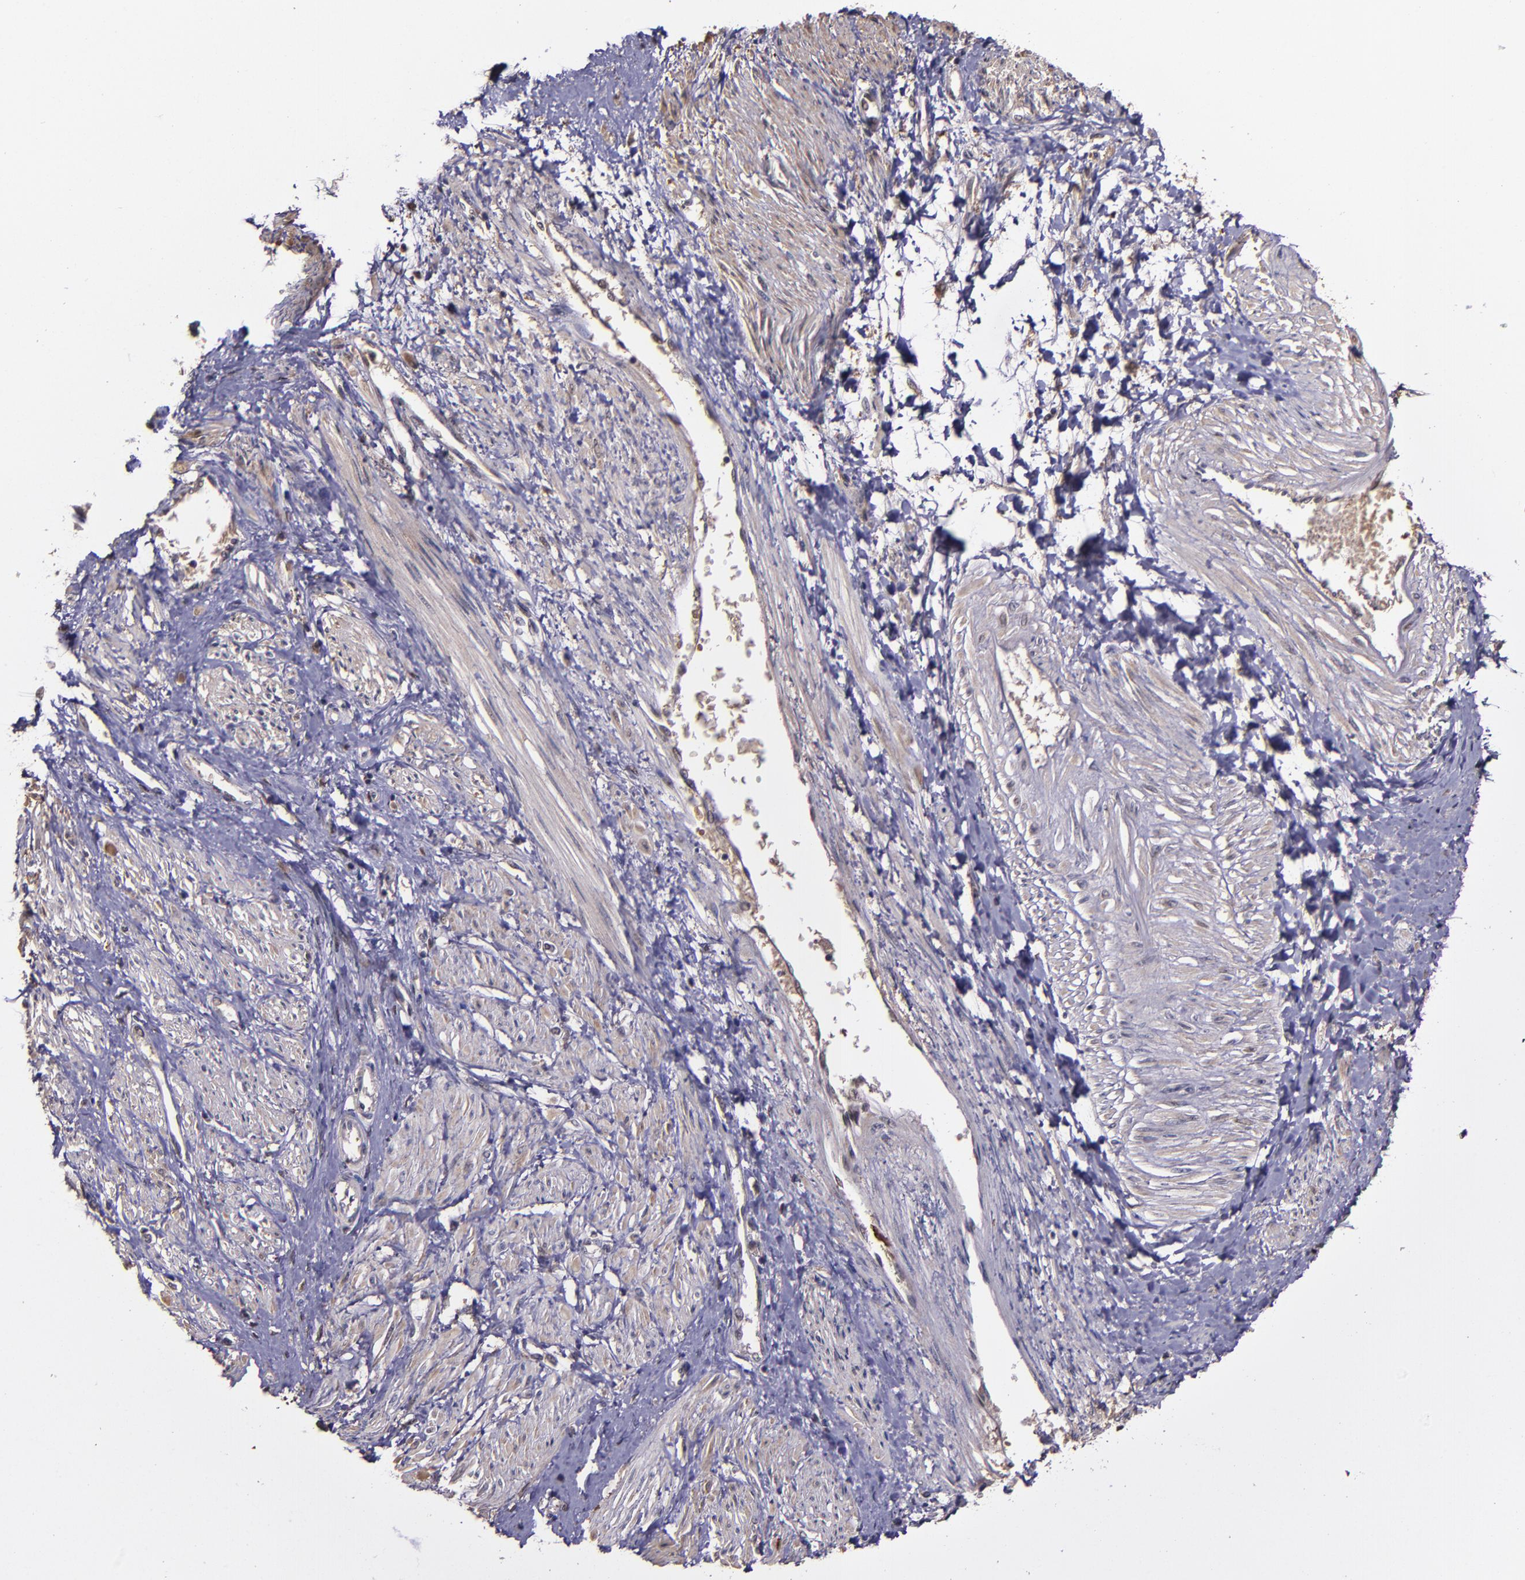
{"staining": {"intensity": "moderate", "quantity": "25%-75%", "location": "nuclear"}, "tissue": "smooth muscle", "cell_type": "Smooth muscle cells", "image_type": "normal", "snomed": [{"axis": "morphology", "description": "Normal tissue, NOS"}, {"axis": "topography", "description": "Smooth muscle"}, {"axis": "topography", "description": "Uterus"}], "caption": "IHC image of unremarkable smooth muscle stained for a protein (brown), which exhibits medium levels of moderate nuclear staining in about 25%-75% of smooth muscle cells.", "gene": "SERPINF2", "patient": {"sex": "female", "age": 39}}